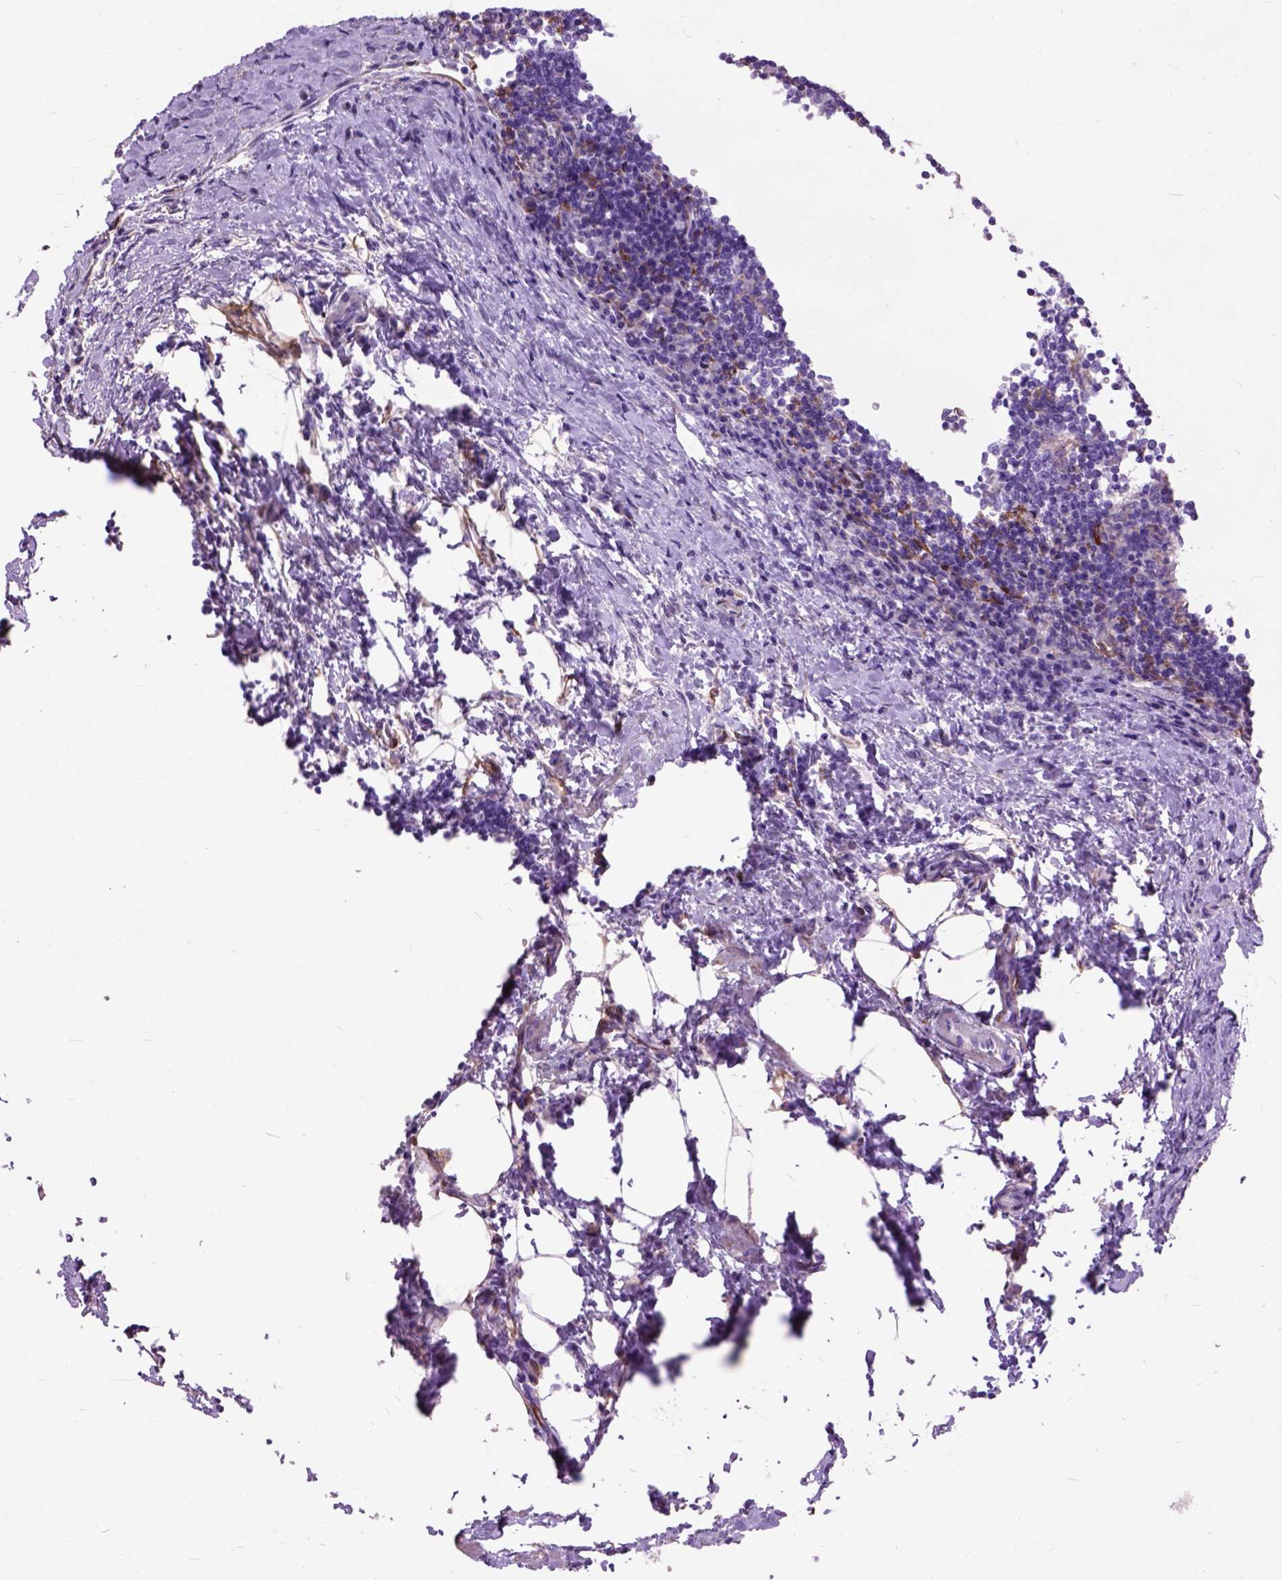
{"staining": {"intensity": "negative", "quantity": "none", "location": "none"}, "tissue": "lymph node", "cell_type": "Germinal center cells", "image_type": "normal", "snomed": [{"axis": "morphology", "description": "Normal tissue, NOS"}, {"axis": "topography", "description": "Lymph node"}], "caption": "Protein analysis of benign lymph node demonstrates no significant staining in germinal center cells.", "gene": "MAPT", "patient": {"sex": "male", "age": 67}}